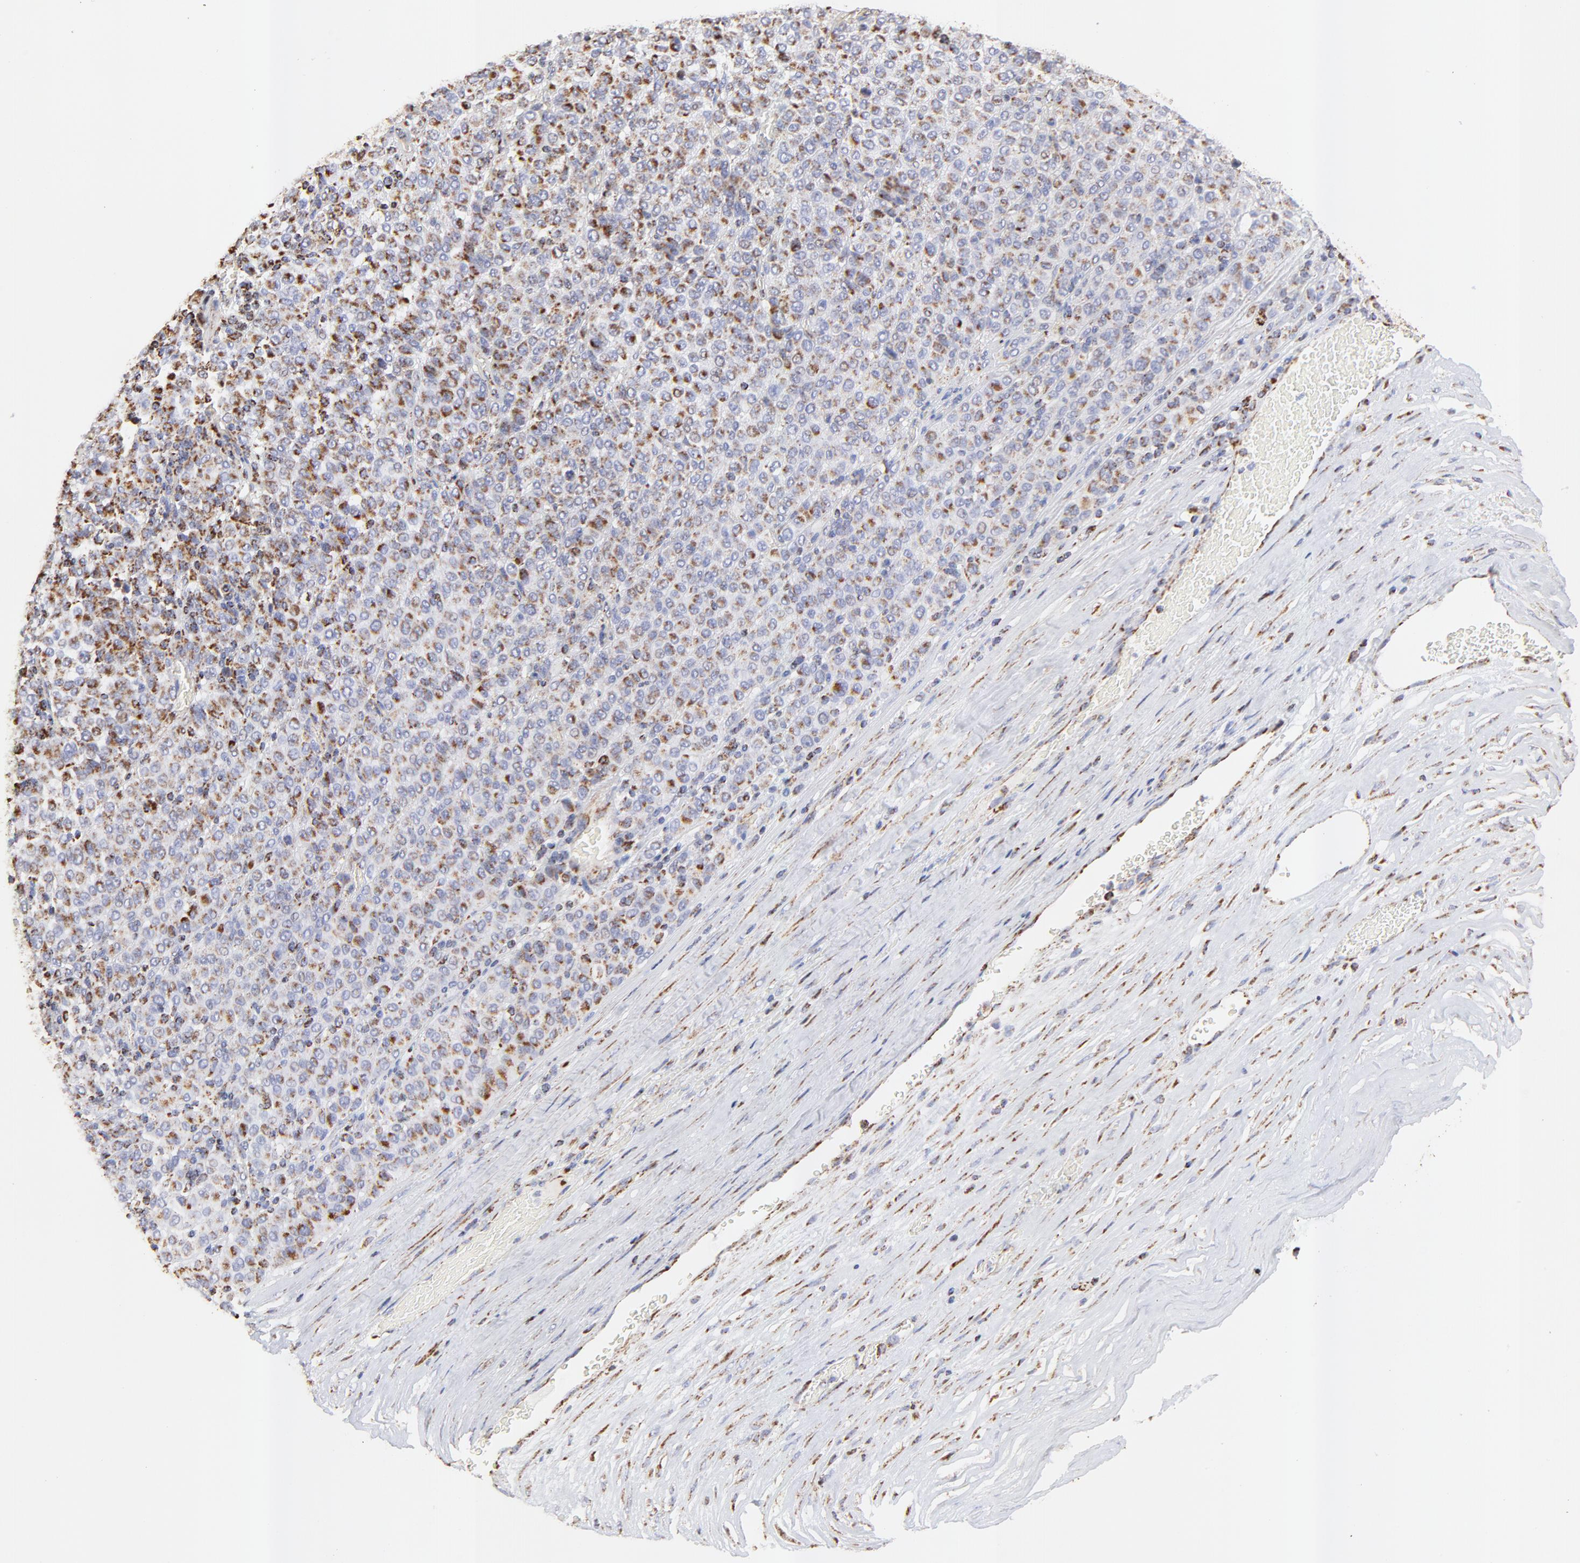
{"staining": {"intensity": "moderate", "quantity": "25%-75%", "location": "cytoplasmic/membranous"}, "tissue": "melanoma", "cell_type": "Tumor cells", "image_type": "cancer", "snomed": [{"axis": "morphology", "description": "Malignant melanoma, Metastatic site"}, {"axis": "topography", "description": "Pancreas"}], "caption": "IHC of human malignant melanoma (metastatic site) displays medium levels of moderate cytoplasmic/membranous staining in approximately 25%-75% of tumor cells. (DAB (3,3'-diaminobenzidine) IHC, brown staining for protein, blue staining for nuclei).", "gene": "COX4I1", "patient": {"sex": "female", "age": 30}}